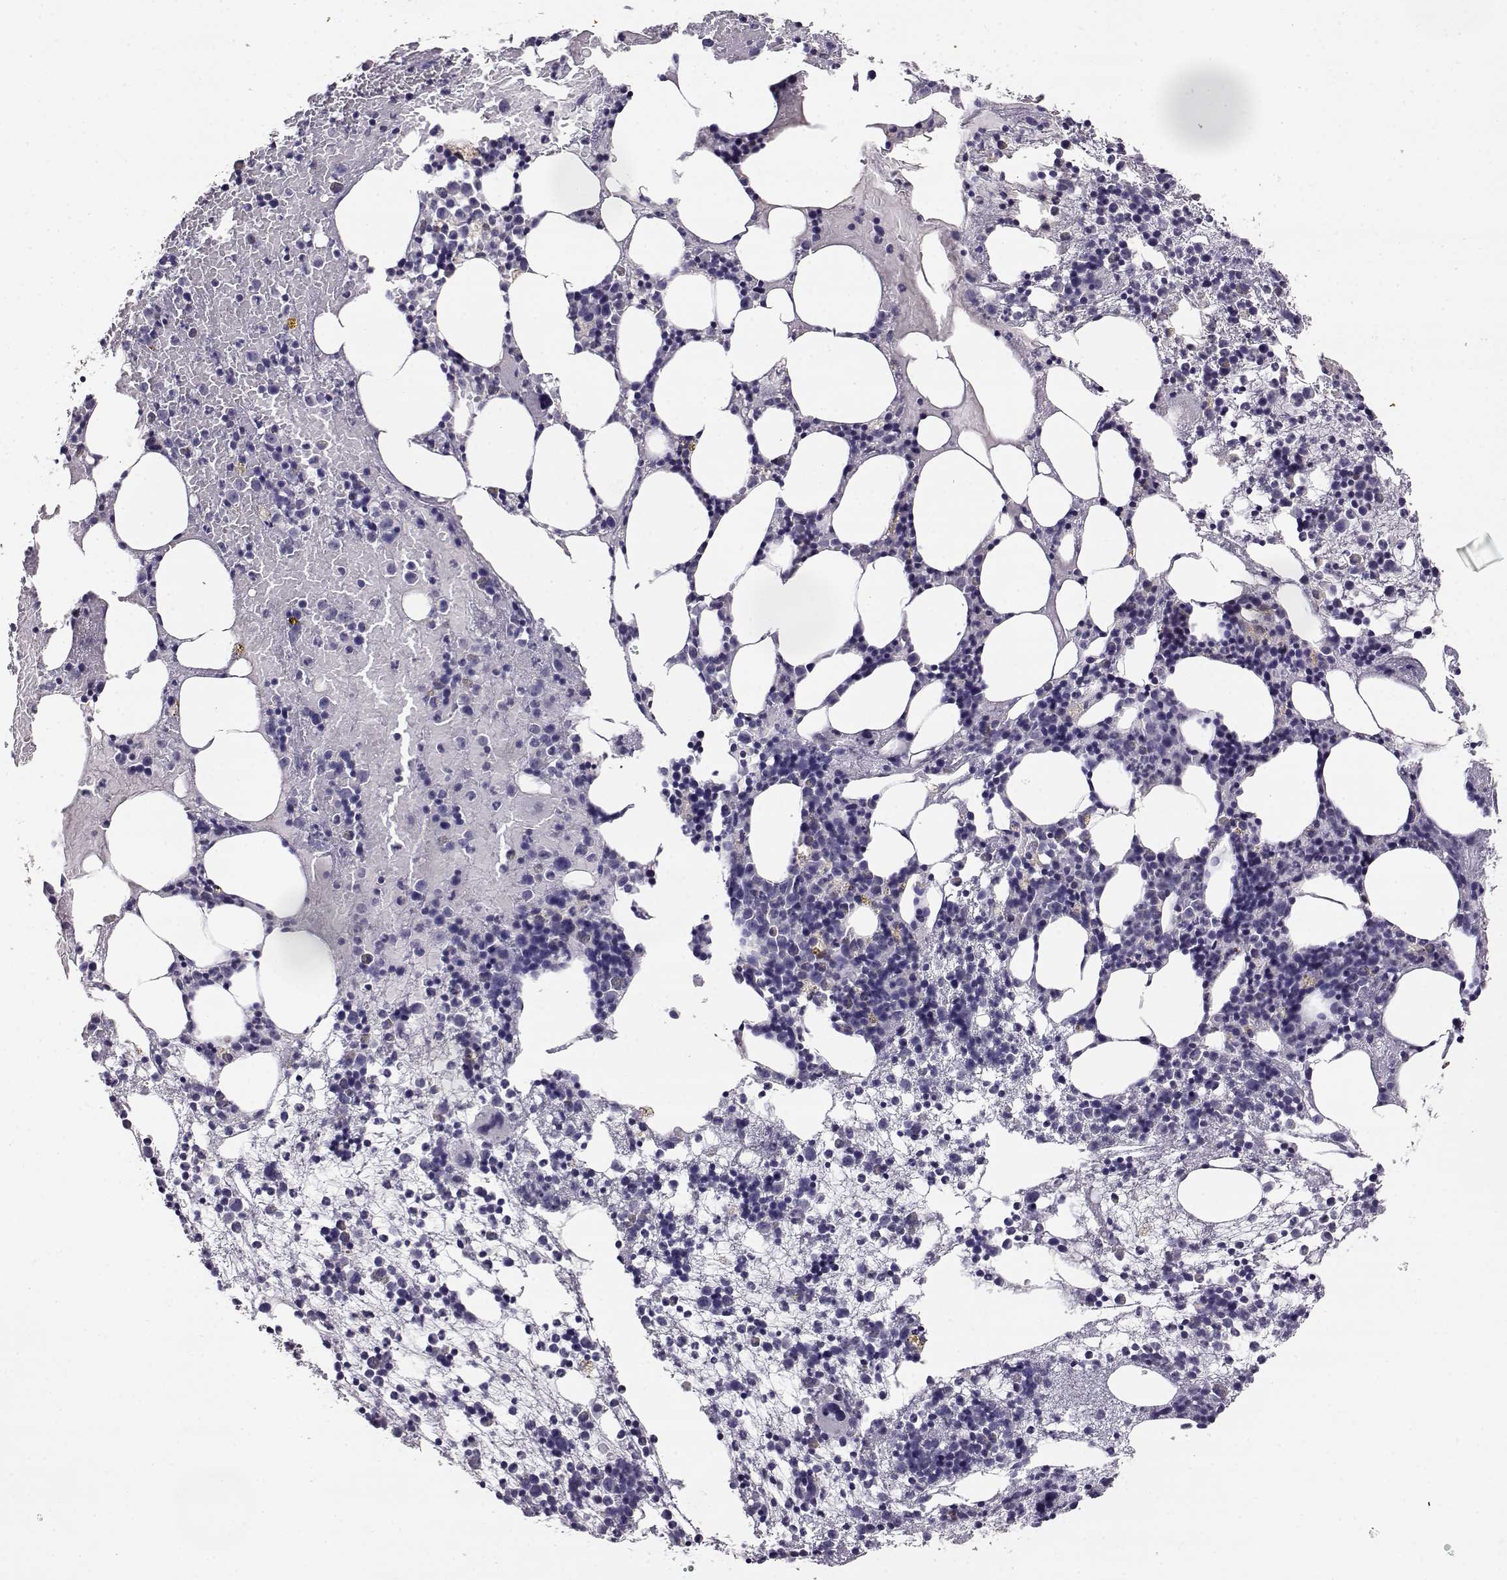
{"staining": {"intensity": "weak", "quantity": "<25%", "location": "cytoplasmic/membranous"}, "tissue": "bone marrow", "cell_type": "Hematopoietic cells", "image_type": "normal", "snomed": [{"axis": "morphology", "description": "Normal tissue, NOS"}, {"axis": "topography", "description": "Bone marrow"}], "caption": "IHC micrograph of benign bone marrow: human bone marrow stained with DAB exhibits no significant protein positivity in hematopoietic cells.", "gene": "AKR1B1", "patient": {"sex": "male", "age": 54}}